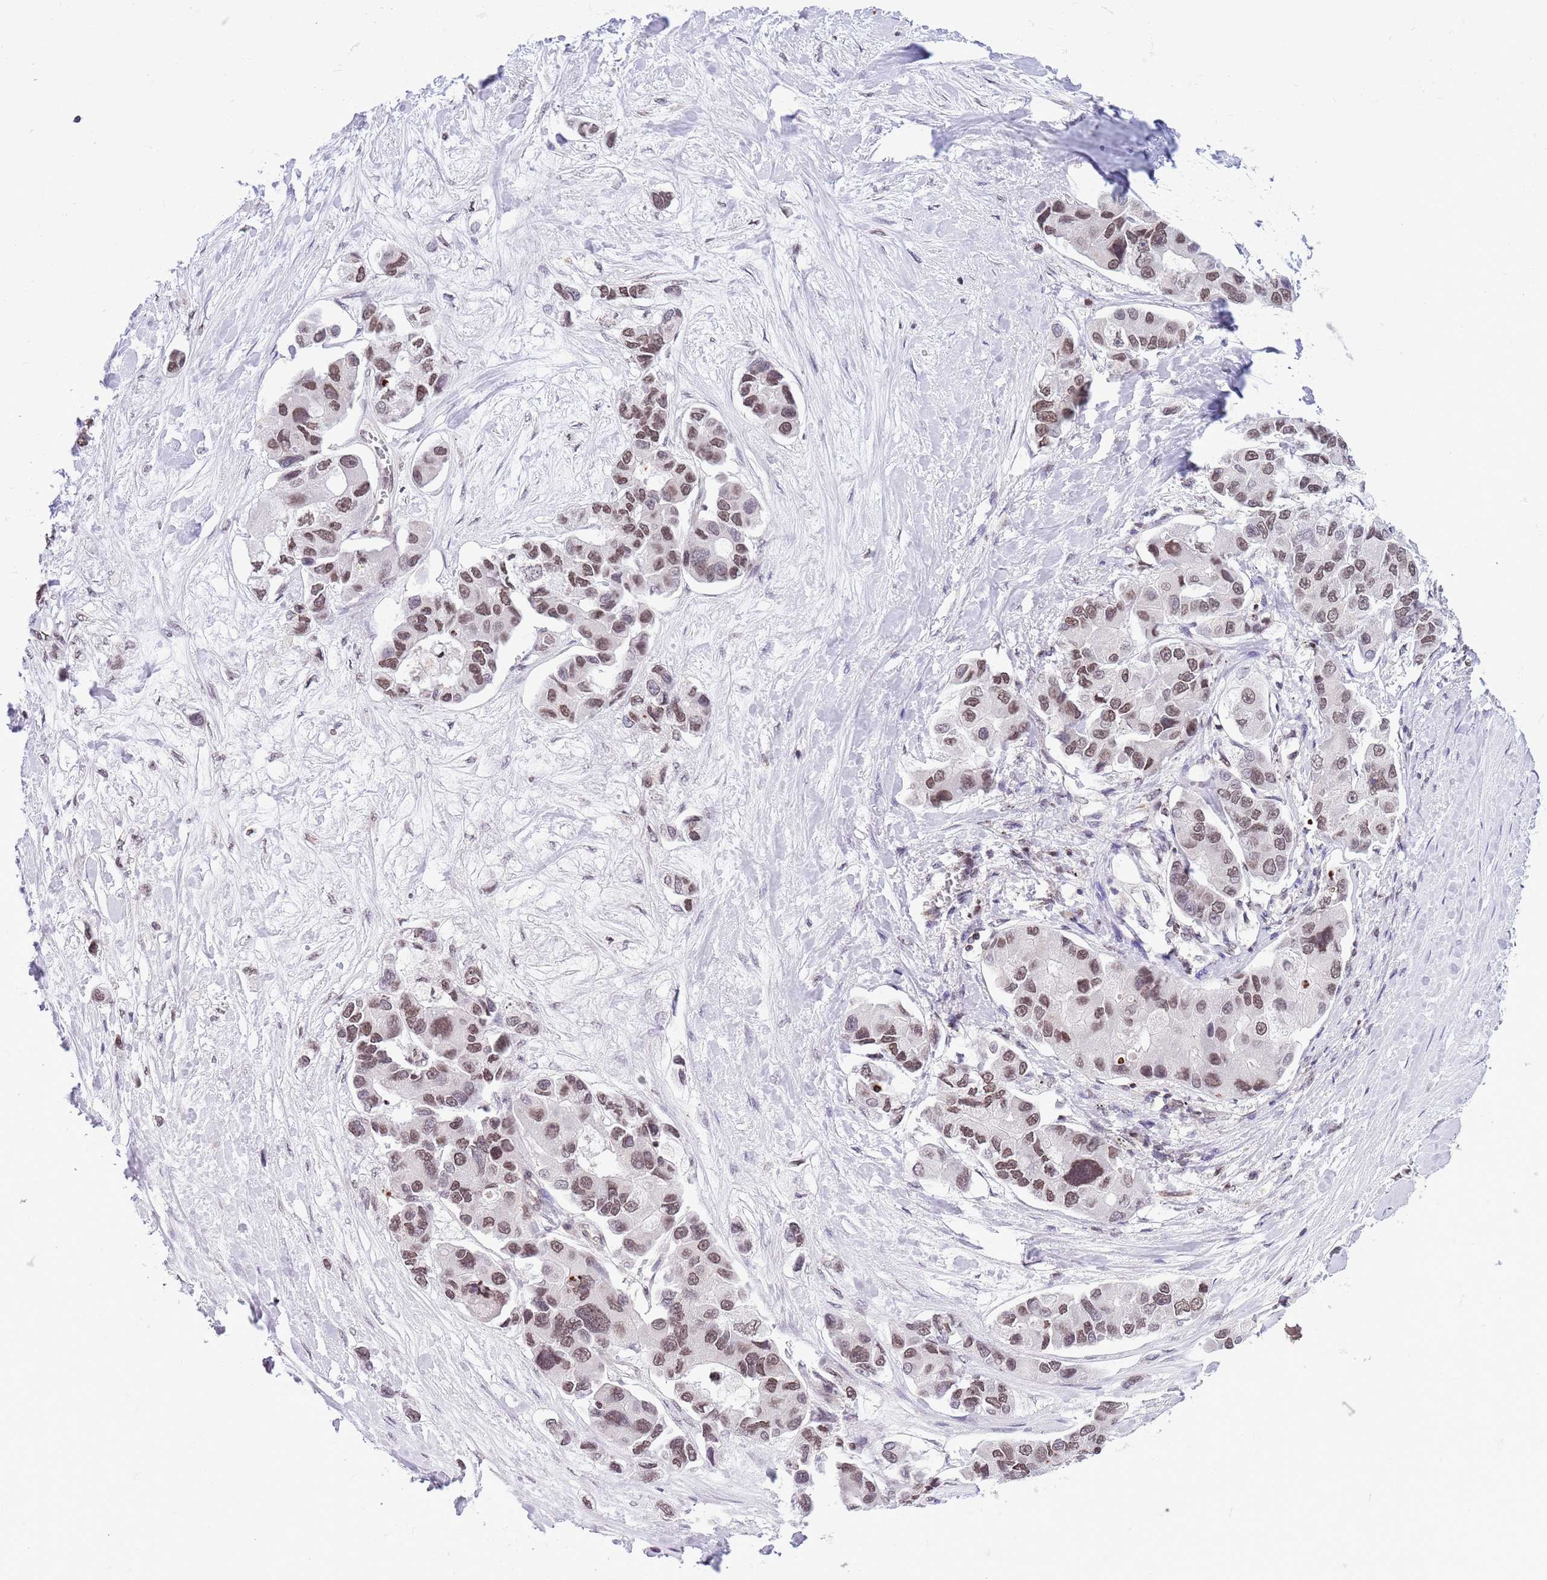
{"staining": {"intensity": "moderate", "quantity": ">75%", "location": "nuclear"}, "tissue": "lung cancer", "cell_type": "Tumor cells", "image_type": "cancer", "snomed": [{"axis": "morphology", "description": "Adenocarcinoma, NOS"}, {"axis": "topography", "description": "Lung"}], "caption": "There is medium levels of moderate nuclear expression in tumor cells of lung cancer, as demonstrated by immunohistochemical staining (brown color).", "gene": "NRIP1", "patient": {"sex": "female", "age": 54}}